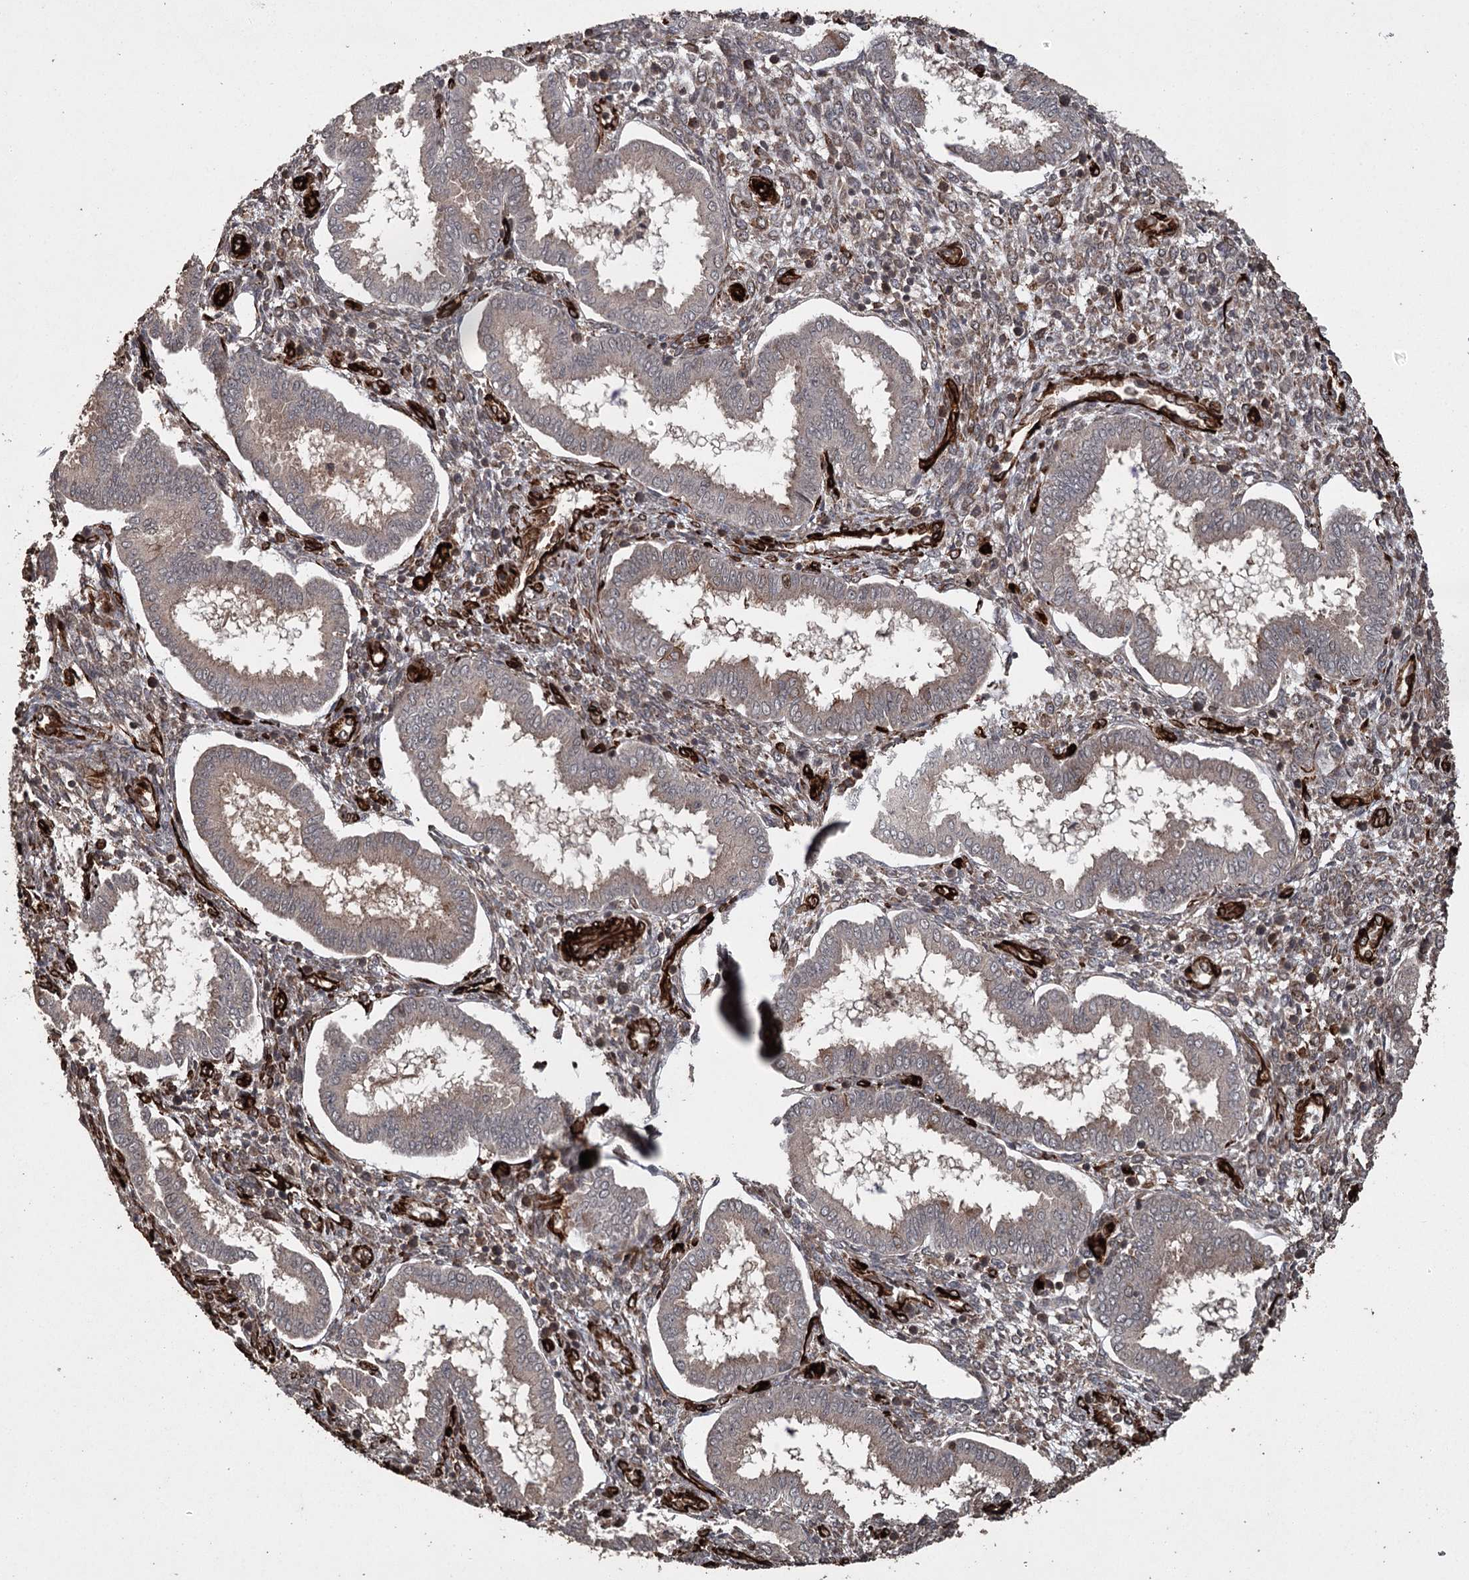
{"staining": {"intensity": "moderate", "quantity": "25%-75%", "location": "cytoplasmic/membranous"}, "tissue": "endometrium", "cell_type": "Cells in endometrial stroma", "image_type": "normal", "snomed": [{"axis": "morphology", "description": "Normal tissue, NOS"}, {"axis": "topography", "description": "Endometrium"}], "caption": "This micrograph reveals IHC staining of normal endometrium, with medium moderate cytoplasmic/membranous expression in approximately 25%-75% of cells in endometrial stroma.", "gene": "RPAP3", "patient": {"sex": "female", "age": 24}}